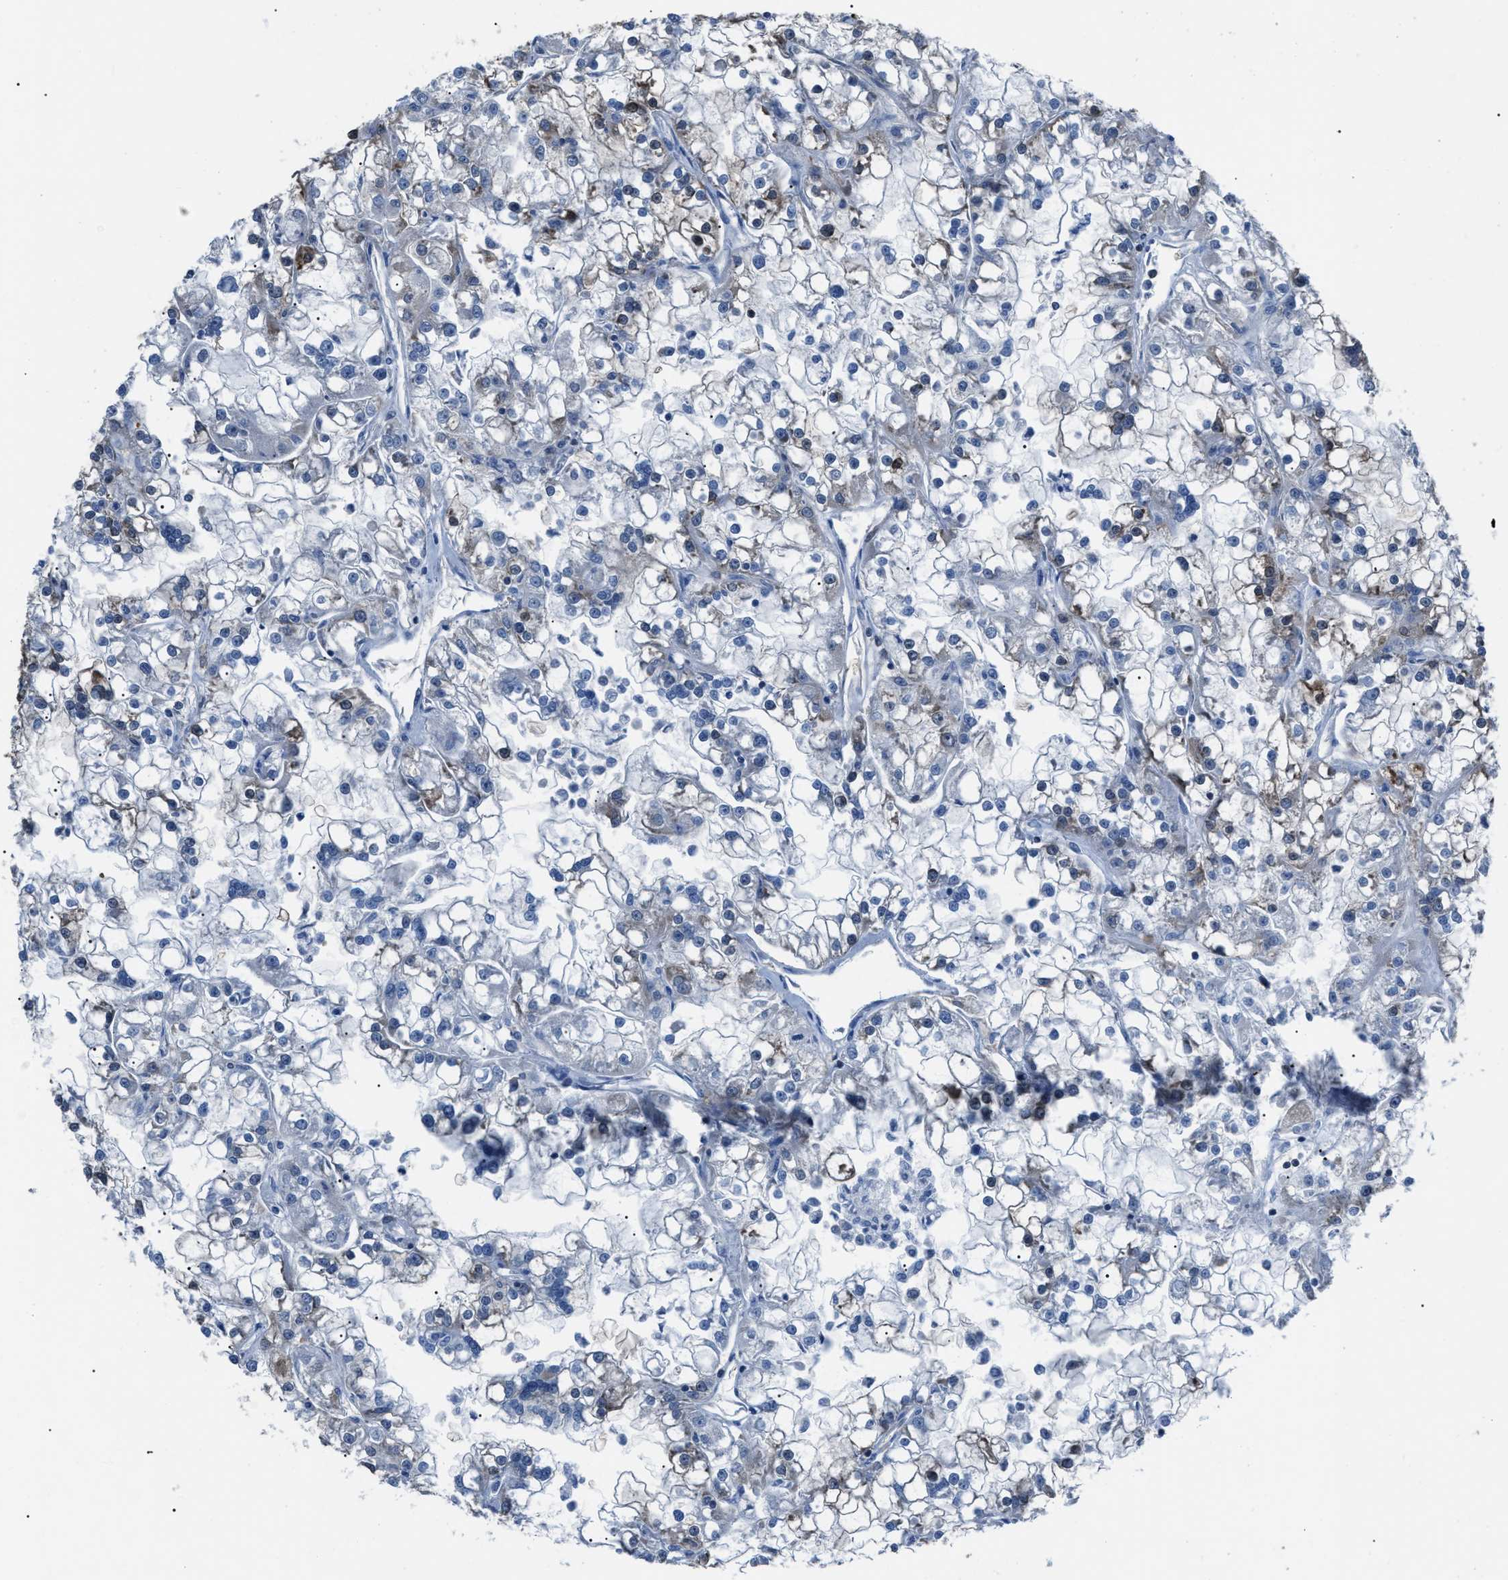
{"staining": {"intensity": "weak", "quantity": "<25%", "location": "cytoplasmic/membranous"}, "tissue": "renal cancer", "cell_type": "Tumor cells", "image_type": "cancer", "snomed": [{"axis": "morphology", "description": "Adenocarcinoma, NOS"}, {"axis": "topography", "description": "Kidney"}], "caption": "IHC image of human renal adenocarcinoma stained for a protein (brown), which reveals no staining in tumor cells. (Brightfield microscopy of DAB (3,3'-diaminobenzidine) immunohistochemistry (IHC) at high magnification).", "gene": "PDCD5", "patient": {"sex": "female", "age": 52}}